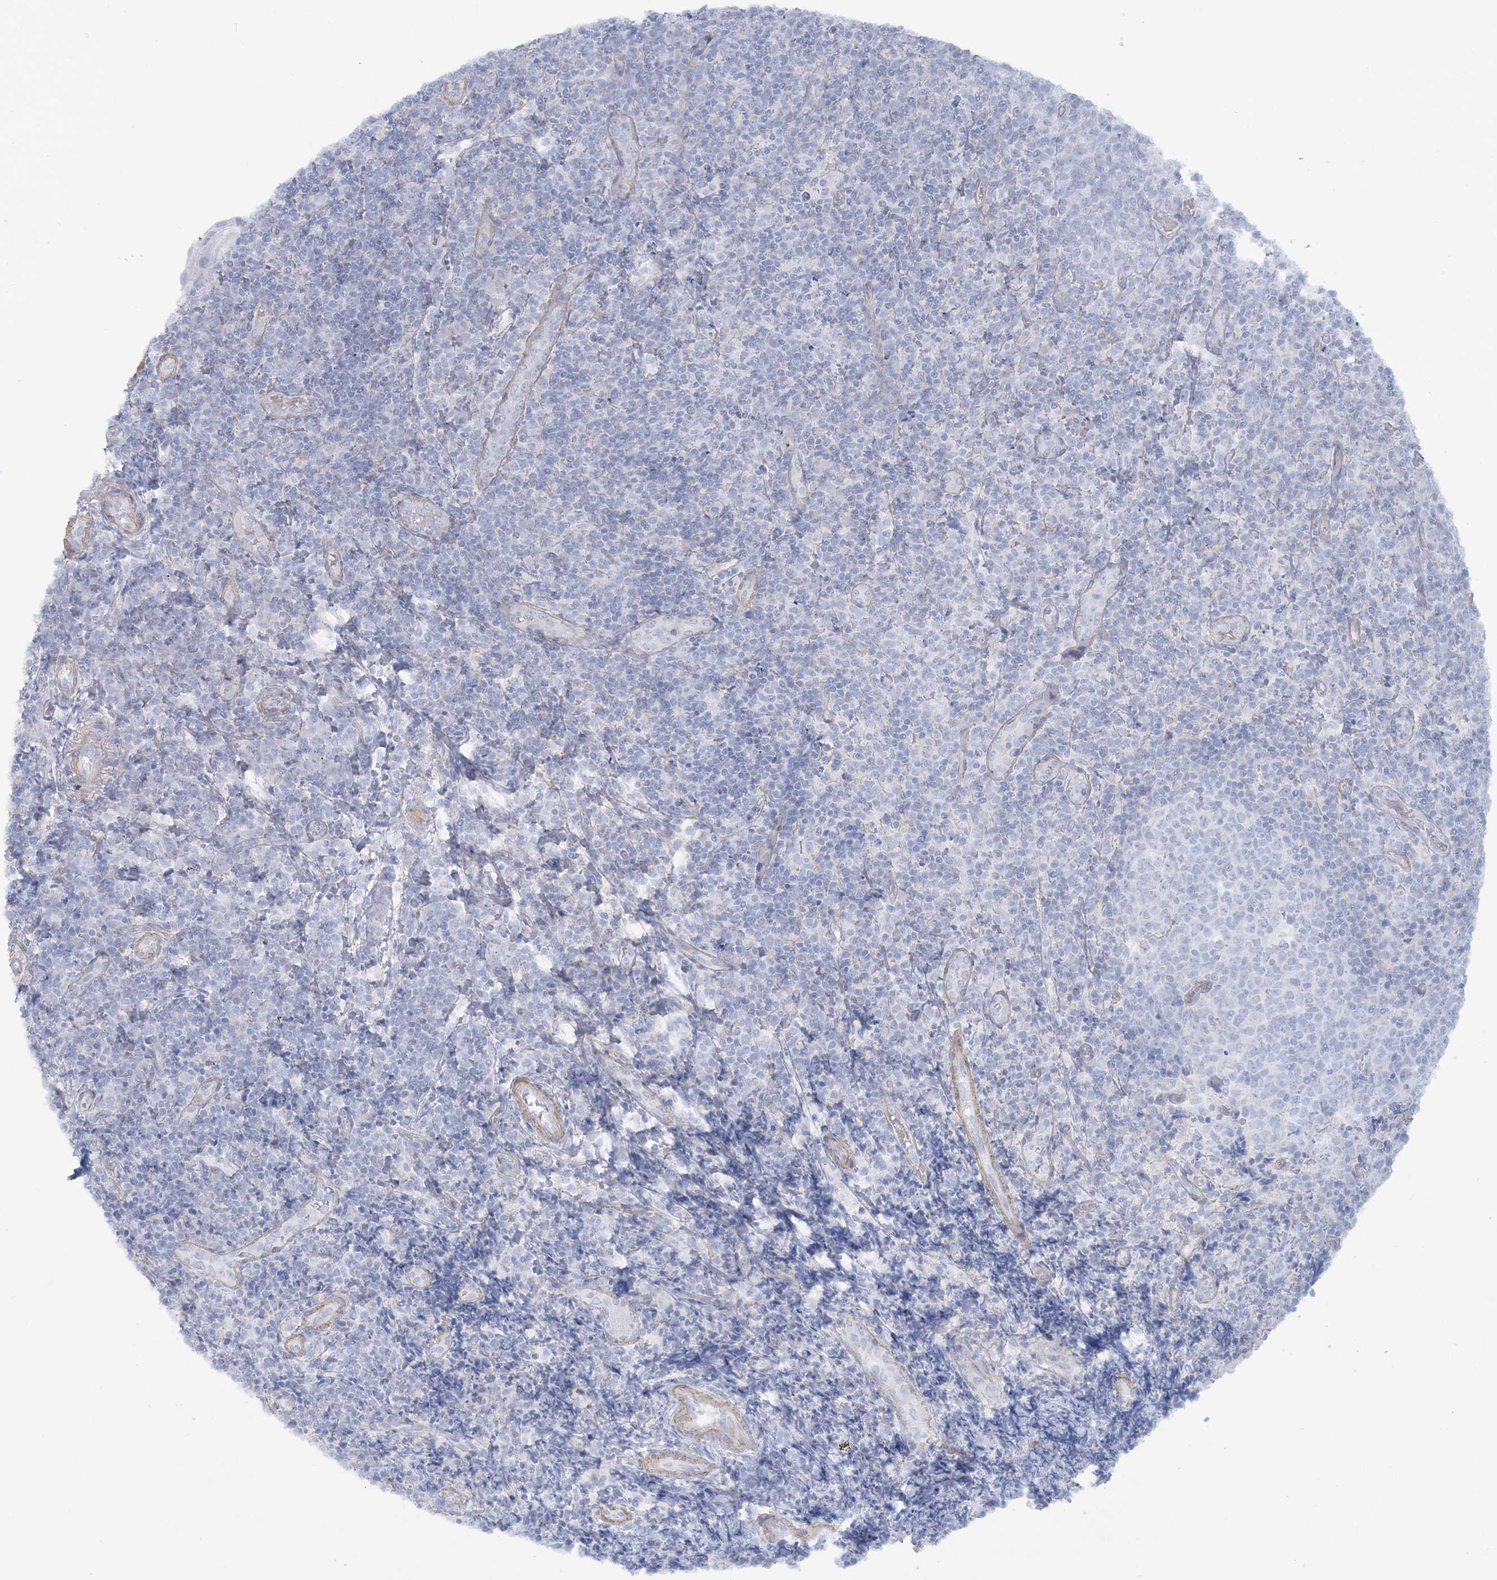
{"staining": {"intensity": "negative", "quantity": "none", "location": "none"}, "tissue": "tonsil", "cell_type": "Germinal center cells", "image_type": "normal", "snomed": [{"axis": "morphology", "description": "Normal tissue, NOS"}, {"axis": "topography", "description": "Tonsil"}], "caption": "Micrograph shows no protein staining in germinal center cells of benign tonsil.", "gene": "AGXT", "patient": {"sex": "female", "age": 19}}